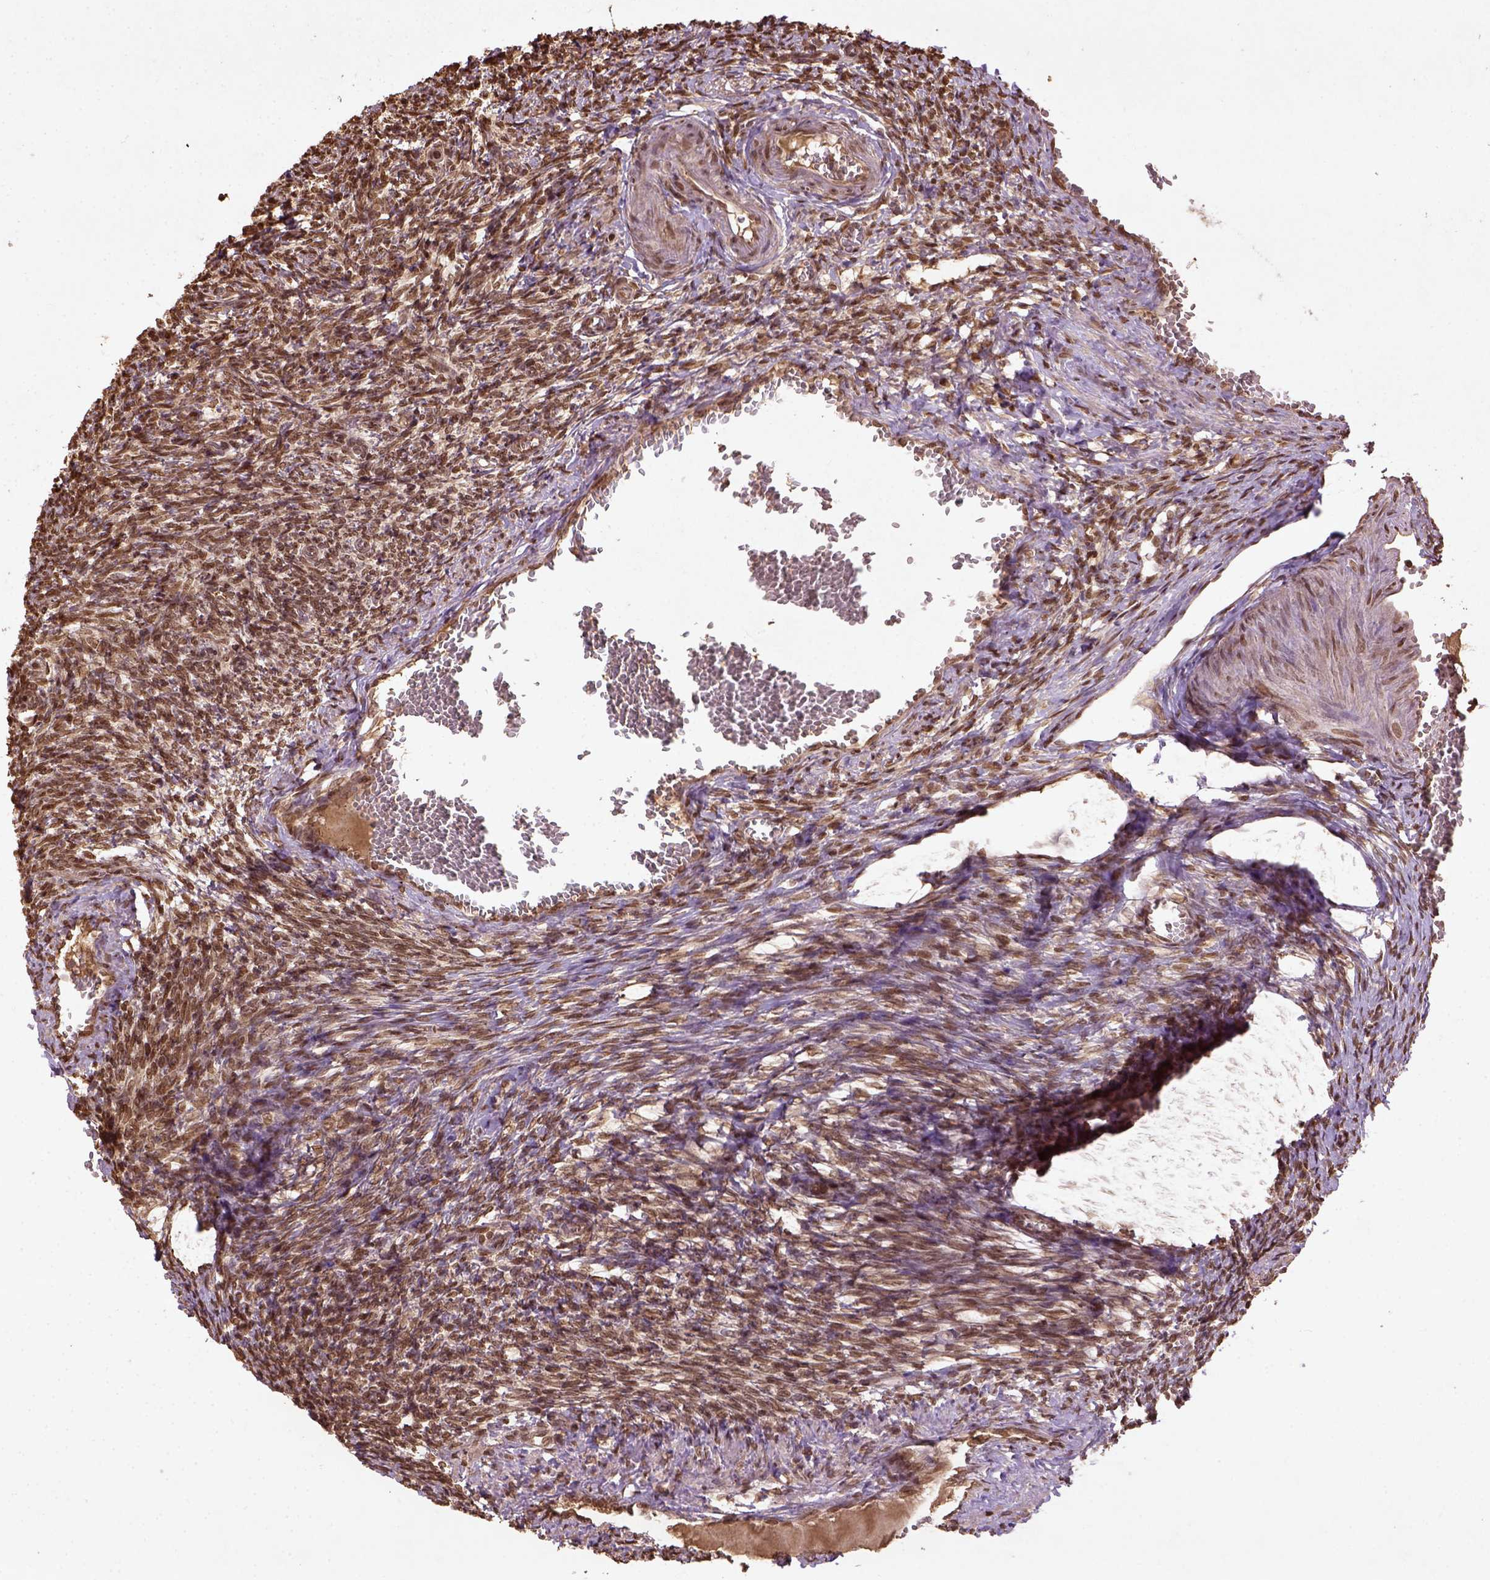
{"staining": {"intensity": "weak", "quantity": ">75%", "location": "nuclear"}, "tissue": "ovary", "cell_type": "Follicle cells", "image_type": "normal", "snomed": [{"axis": "morphology", "description": "Normal tissue, NOS"}, {"axis": "topography", "description": "Ovary"}], "caption": "Immunohistochemical staining of benign human ovary reveals low levels of weak nuclear staining in about >75% of follicle cells. (DAB IHC with brightfield microscopy, high magnification).", "gene": "BANF1", "patient": {"sex": "female", "age": 39}}